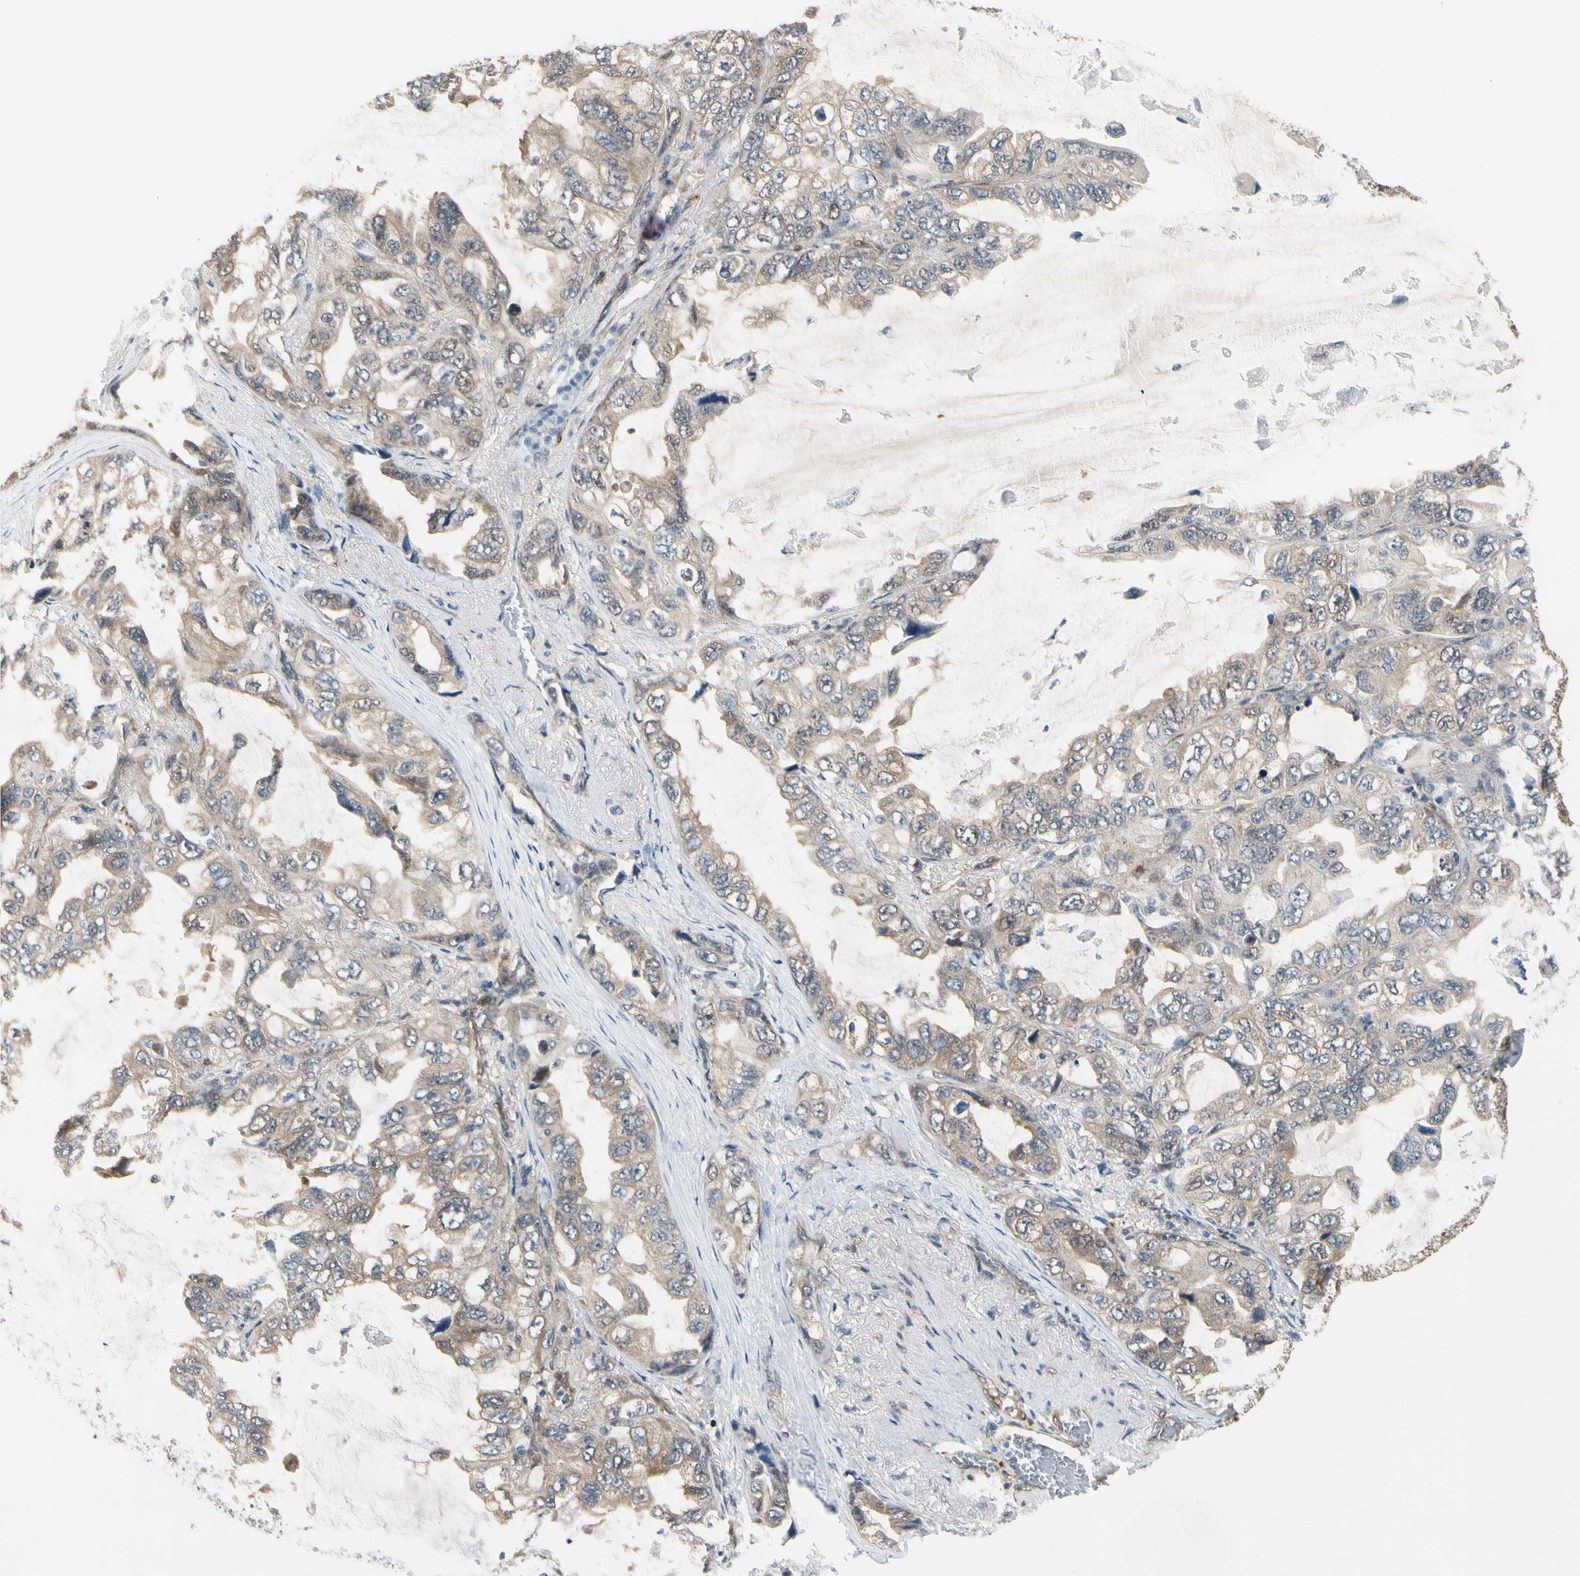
{"staining": {"intensity": "weak", "quantity": ">75%", "location": "cytoplasmic/membranous"}, "tissue": "lung cancer", "cell_type": "Tumor cells", "image_type": "cancer", "snomed": [{"axis": "morphology", "description": "Squamous cell carcinoma, NOS"}, {"axis": "topography", "description": "Lung"}], "caption": "Protein staining of squamous cell carcinoma (lung) tissue demonstrates weak cytoplasmic/membranous positivity in about >75% of tumor cells.", "gene": "RASGRF1", "patient": {"sex": "female", "age": 73}}